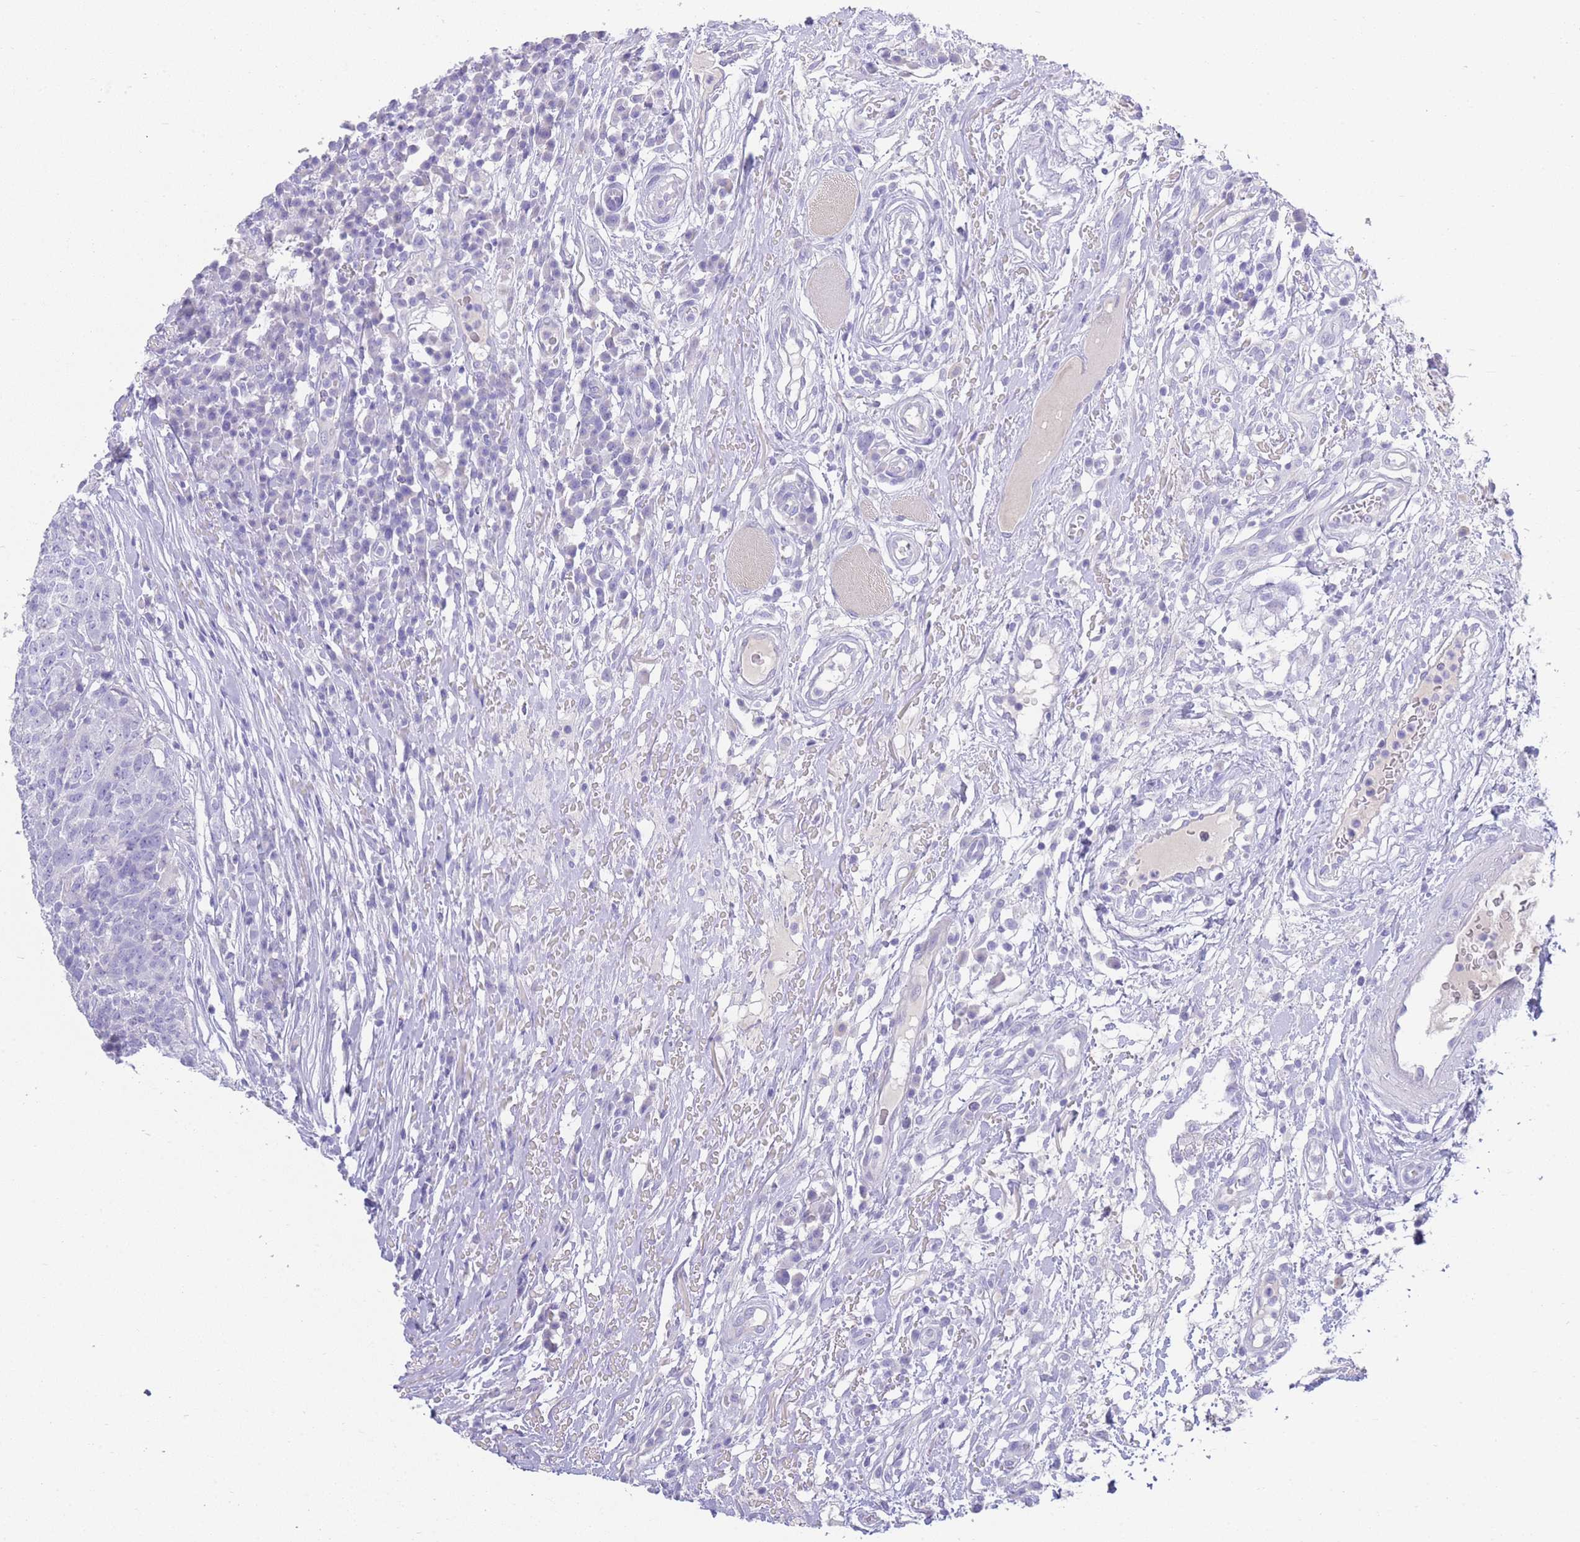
{"staining": {"intensity": "negative", "quantity": "none", "location": "none"}, "tissue": "head and neck cancer", "cell_type": "Tumor cells", "image_type": "cancer", "snomed": [{"axis": "morphology", "description": "Normal tissue, NOS"}, {"axis": "morphology", "description": "Squamous cell carcinoma, NOS"}, {"axis": "topography", "description": "Skeletal muscle"}, {"axis": "topography", "description": "Vascular tissue"}, {"axis": "topography", "description": "Peripheral nerve tissue"}, {"axis": "topography", "description": "Head-Neck"}], "caption": "DAB (3,3'-diaminobenzidine) immunohistochemical staining of head and neck cancer (squamous cell carcinoma) exhibits no significant staining in tumor cells.", "gene": "LRRC37A", "patient": {"sex": "male", "age": 66}}